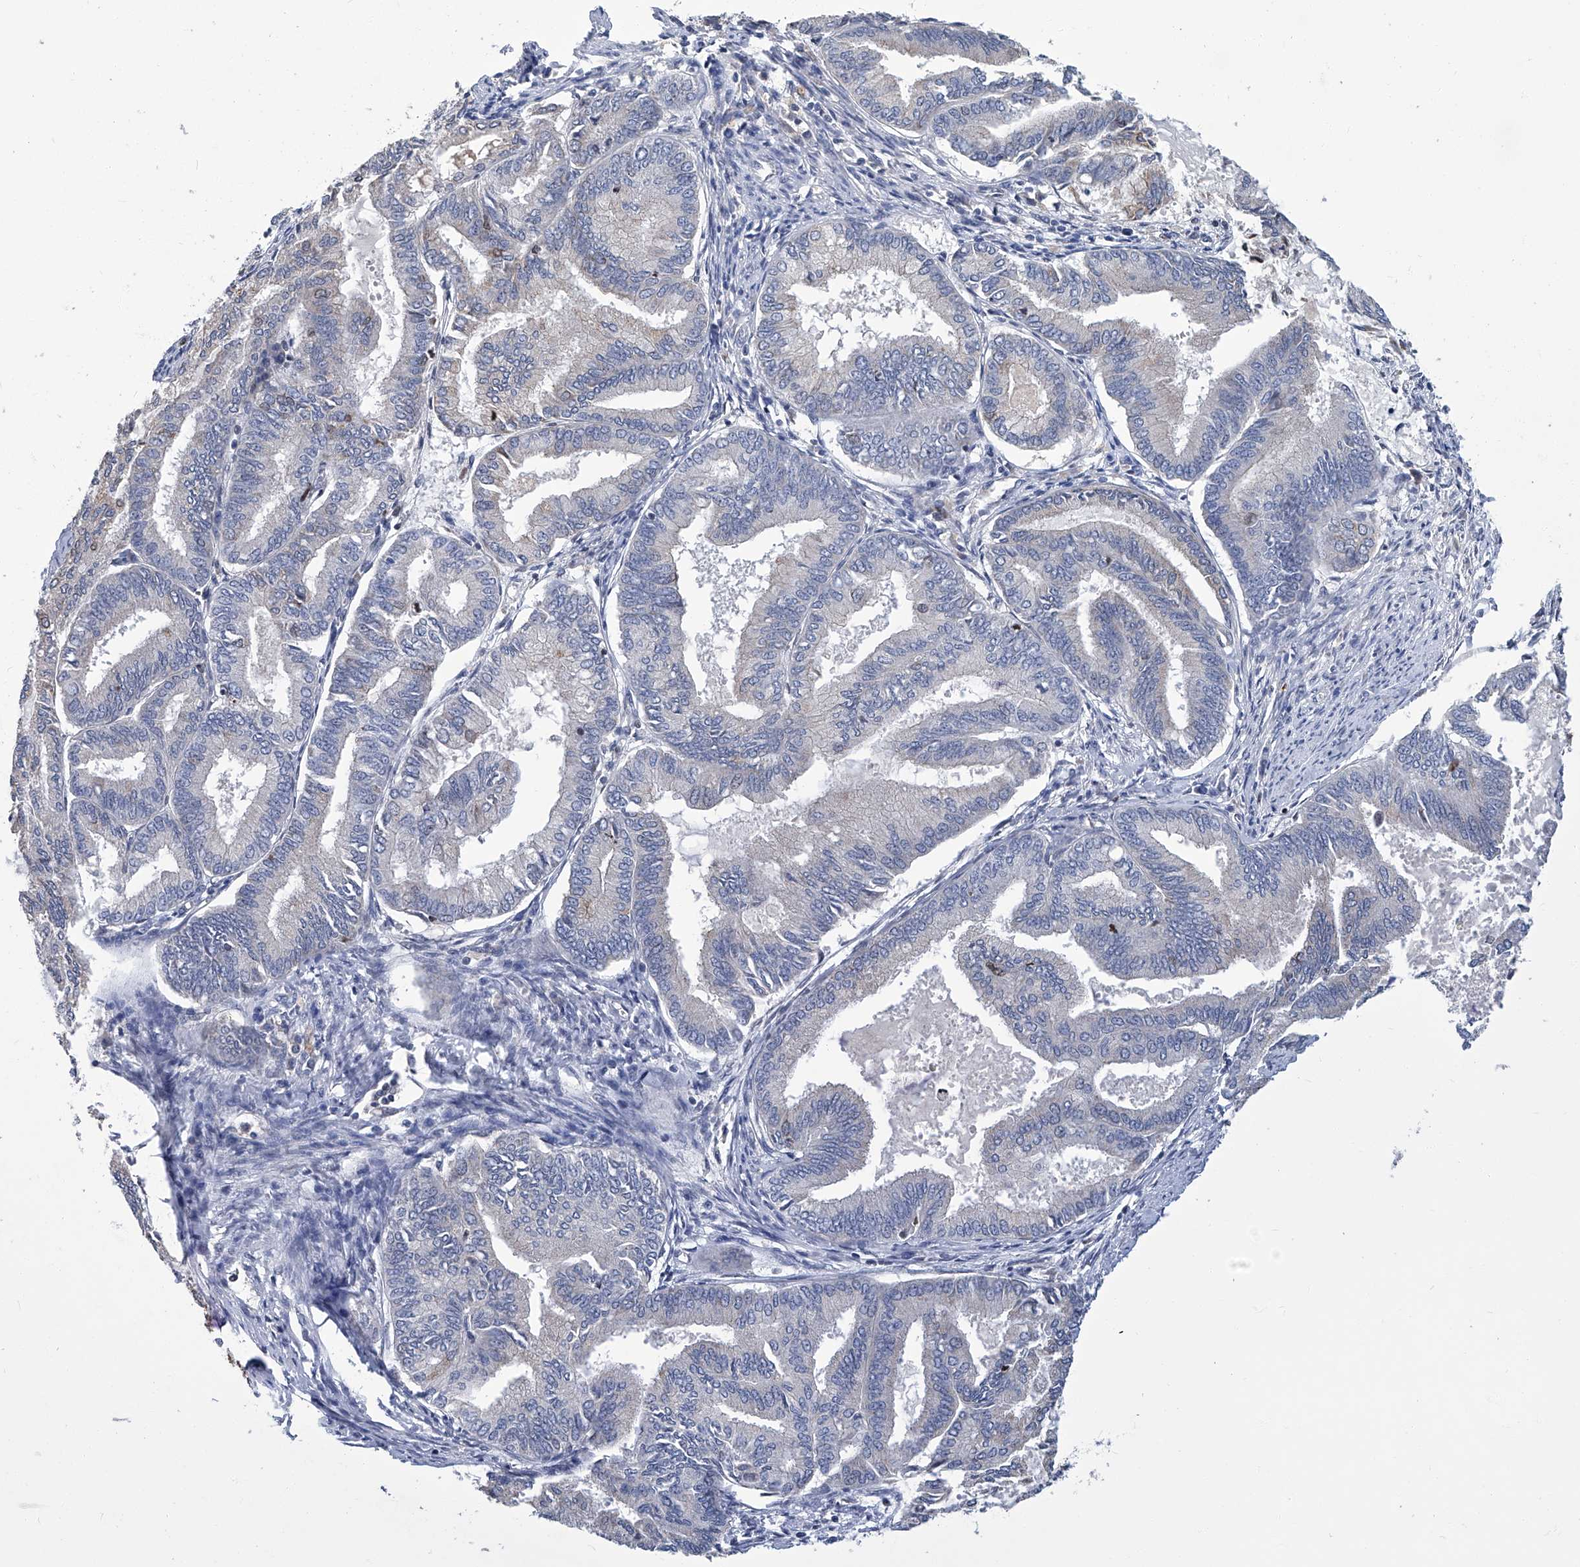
{"staining": {"intensity": "negative", "quantity": "none", "location": "none"}, "tissue": "endometrial cancer", "cell_type": "Tumor cells", "image_type": "cancer", "snomed": [{"axis": "morphology", "description": "Adenocarcinoma, NOS"}, {"axis": "topography", "description": "Endometrium"}], "caption": "Immunohistochemical staining of human endometrial cancer (adenocarcinoma) exhibits no significant expression in tumor cells.", "gene": "TGFBR1", "patient": {"sex": "female", "age": 86}}